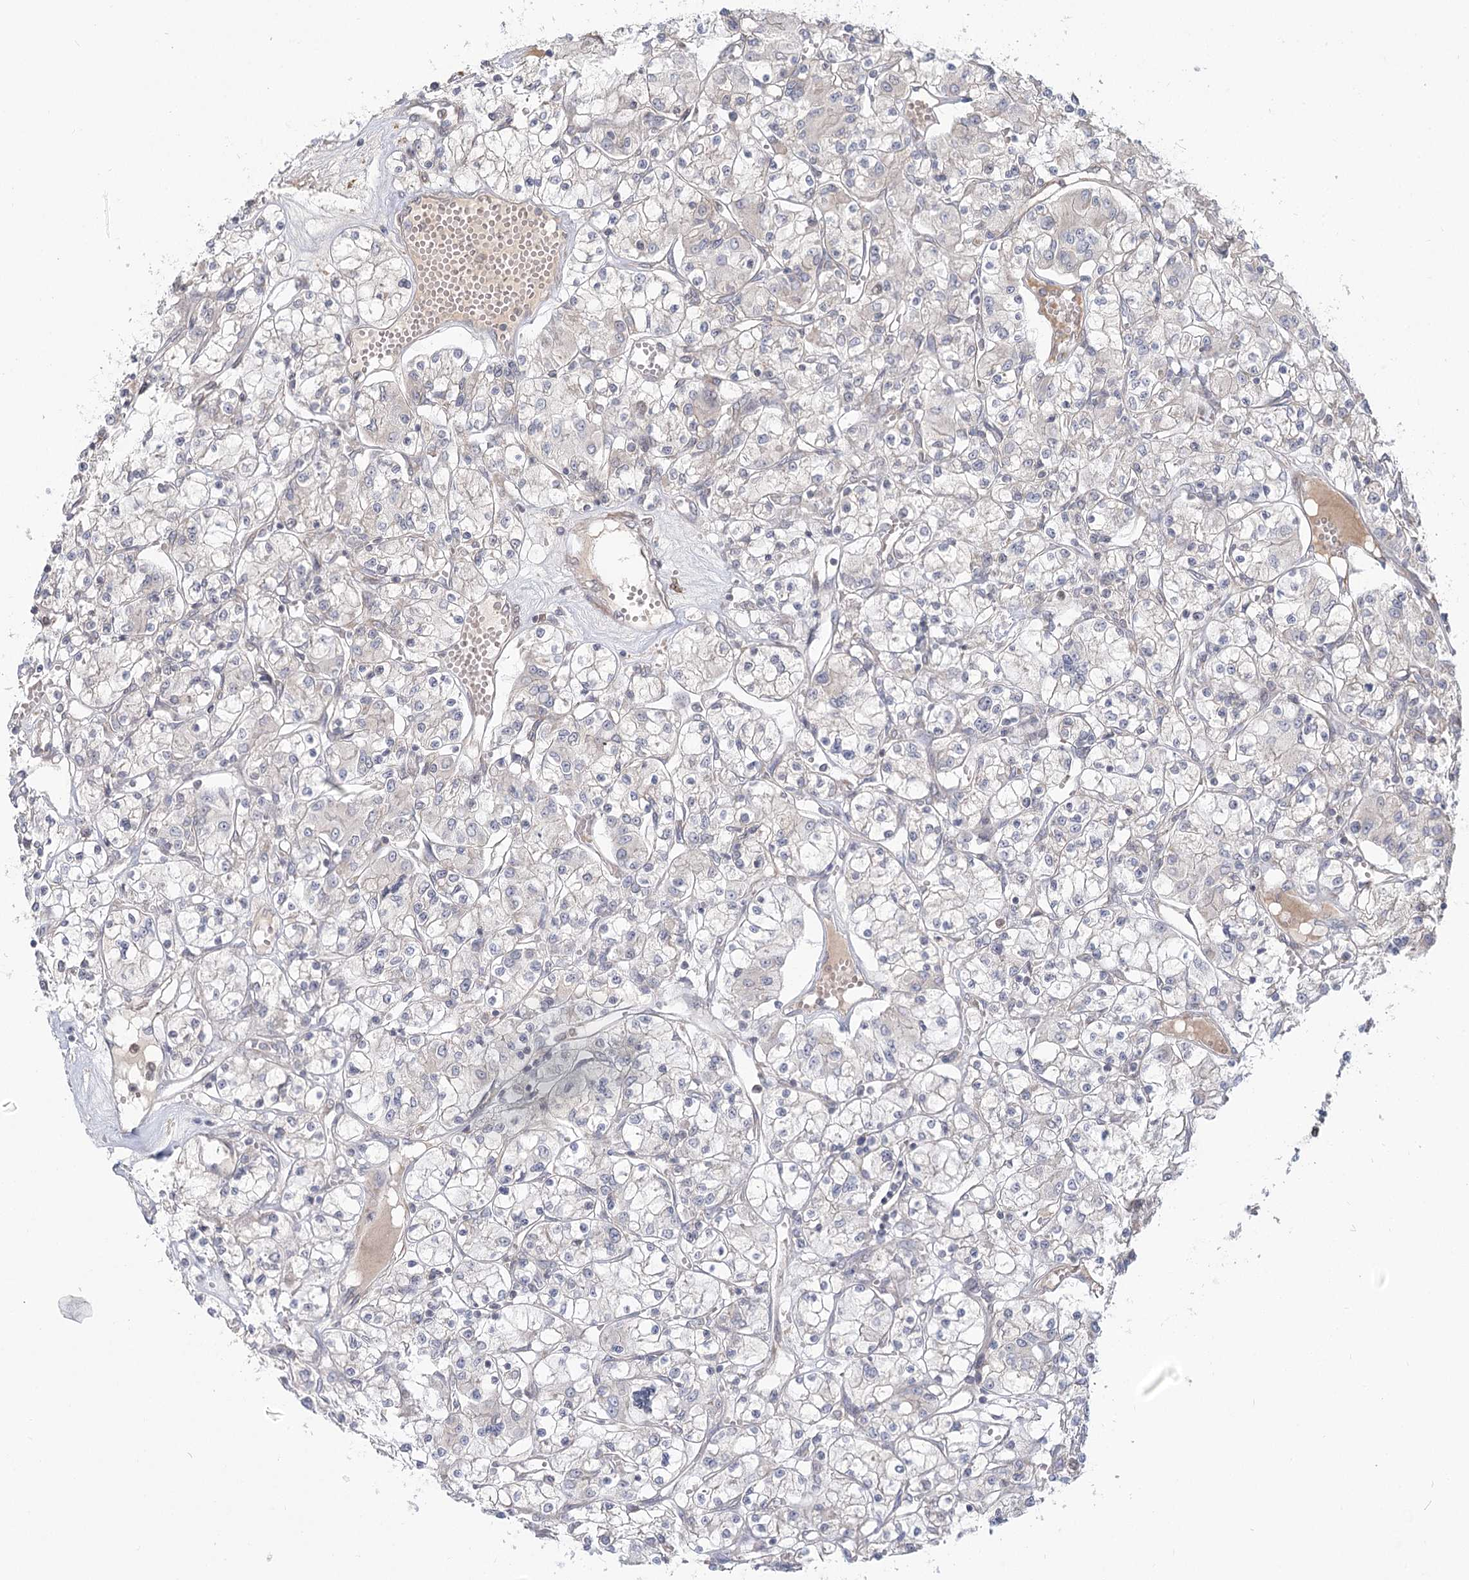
{"staining": {"intensity": "negative", "quantity": "none", "location": "none"}, "tissue": "renal cancer", "cell_type": "Tumor cells", "image_type": "cancer", "snomed": [{"axis": "morphology", "description": "Adenocarcinoma, NOS"}, {"axis": "topography", "description": "Kidney"}], "caption": "IHC histopathology image of human renal cancer stained for a protein (brown), which demonstrates no staining in tumor cells.", "gene": "MTMR3", "patient": {"sex": "female", "age": 59}}